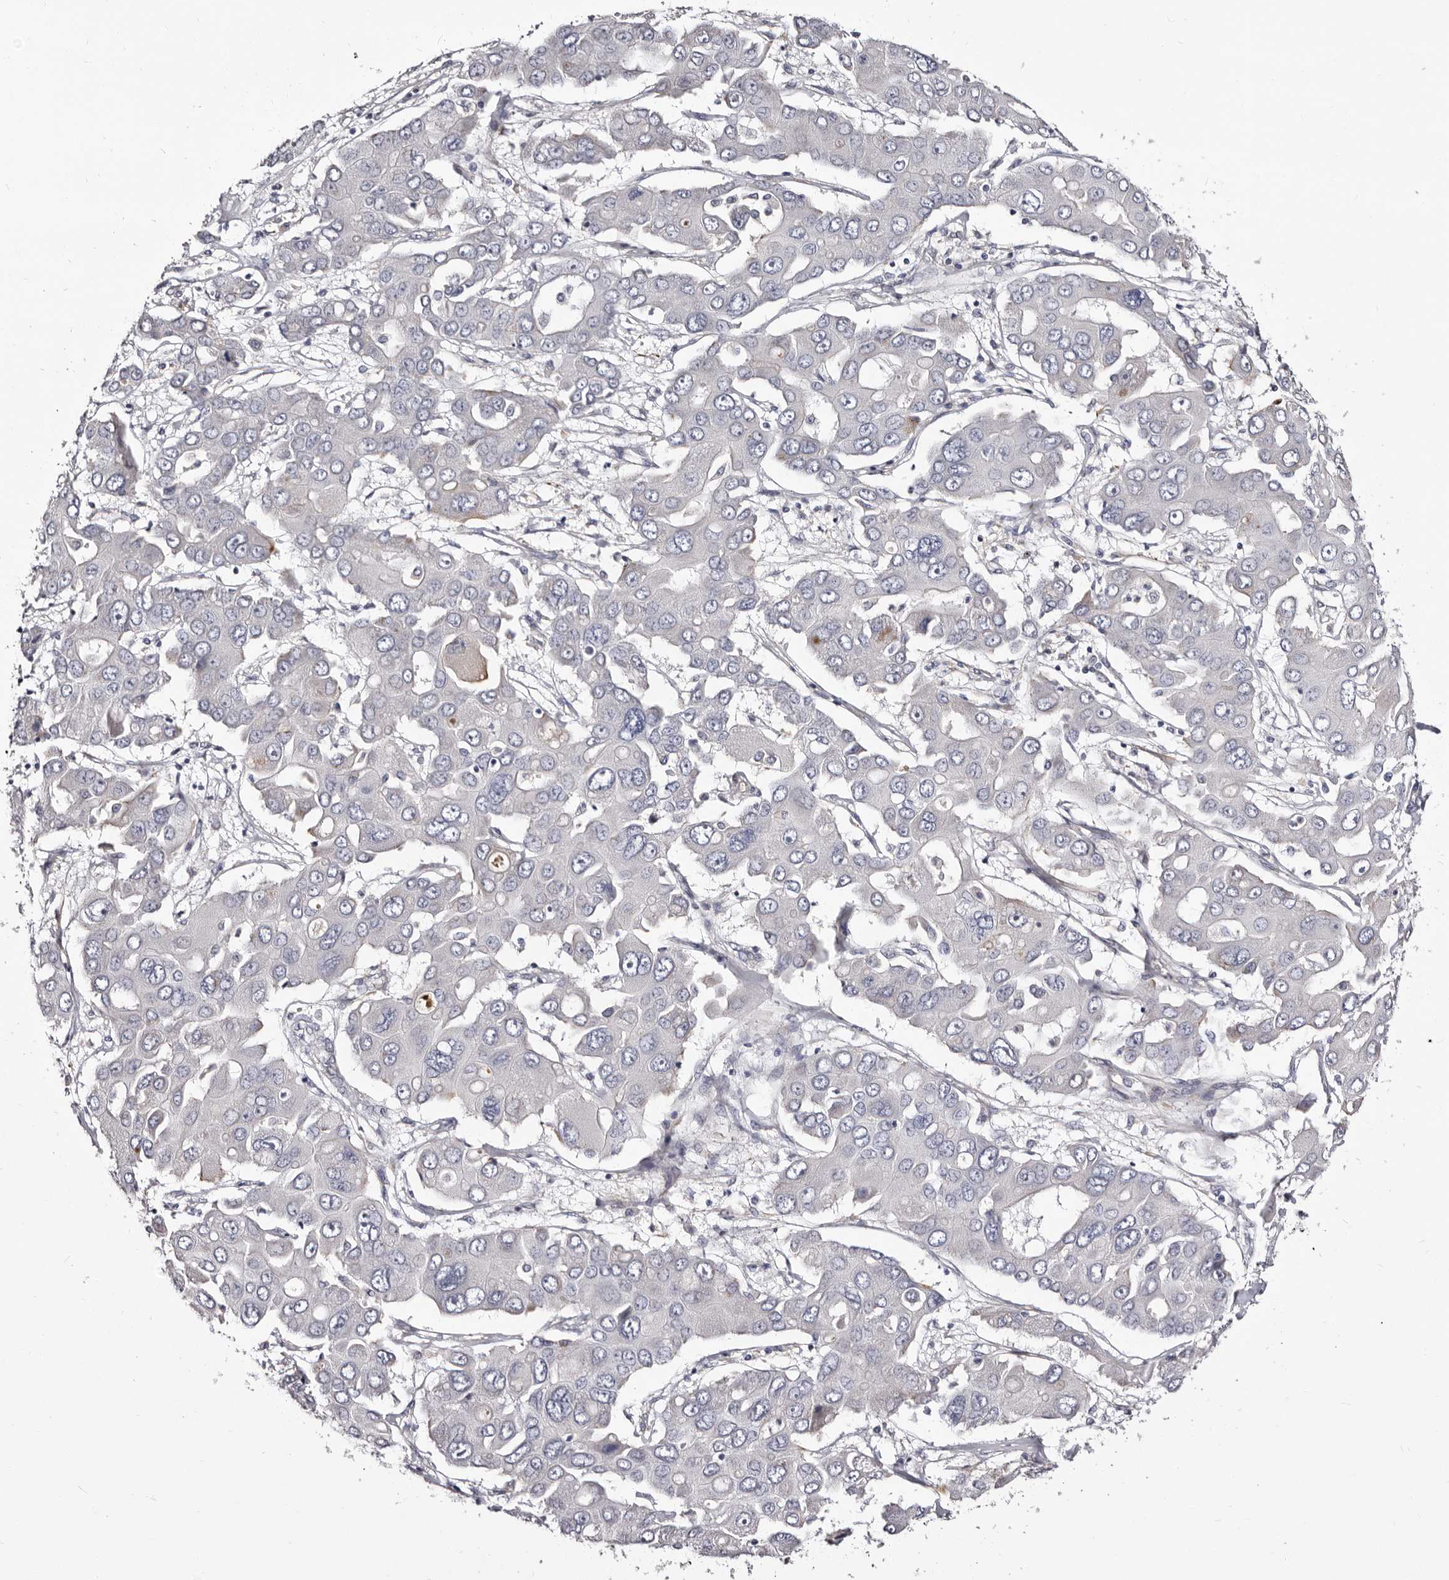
{"staining": {"intensity": "negative", "quantity": "none", "location": "none"}, "tissue": "liver cancer", "cell_type": "Tumor cells", "image_type": "cancer", "snomed": [{"axis": "morphology", "description": "Cholangiocarcinoma"}, {"axis": "topography", "description": "Liver"}], "caption": "Immunohistochemistry (IHC) photomicrograph of liver cancer stained for a protein (brown), which demonstrates no staining in tumor cells.", "gene": "AUNIP", "patient": {"sex": "male", "age": 67}}